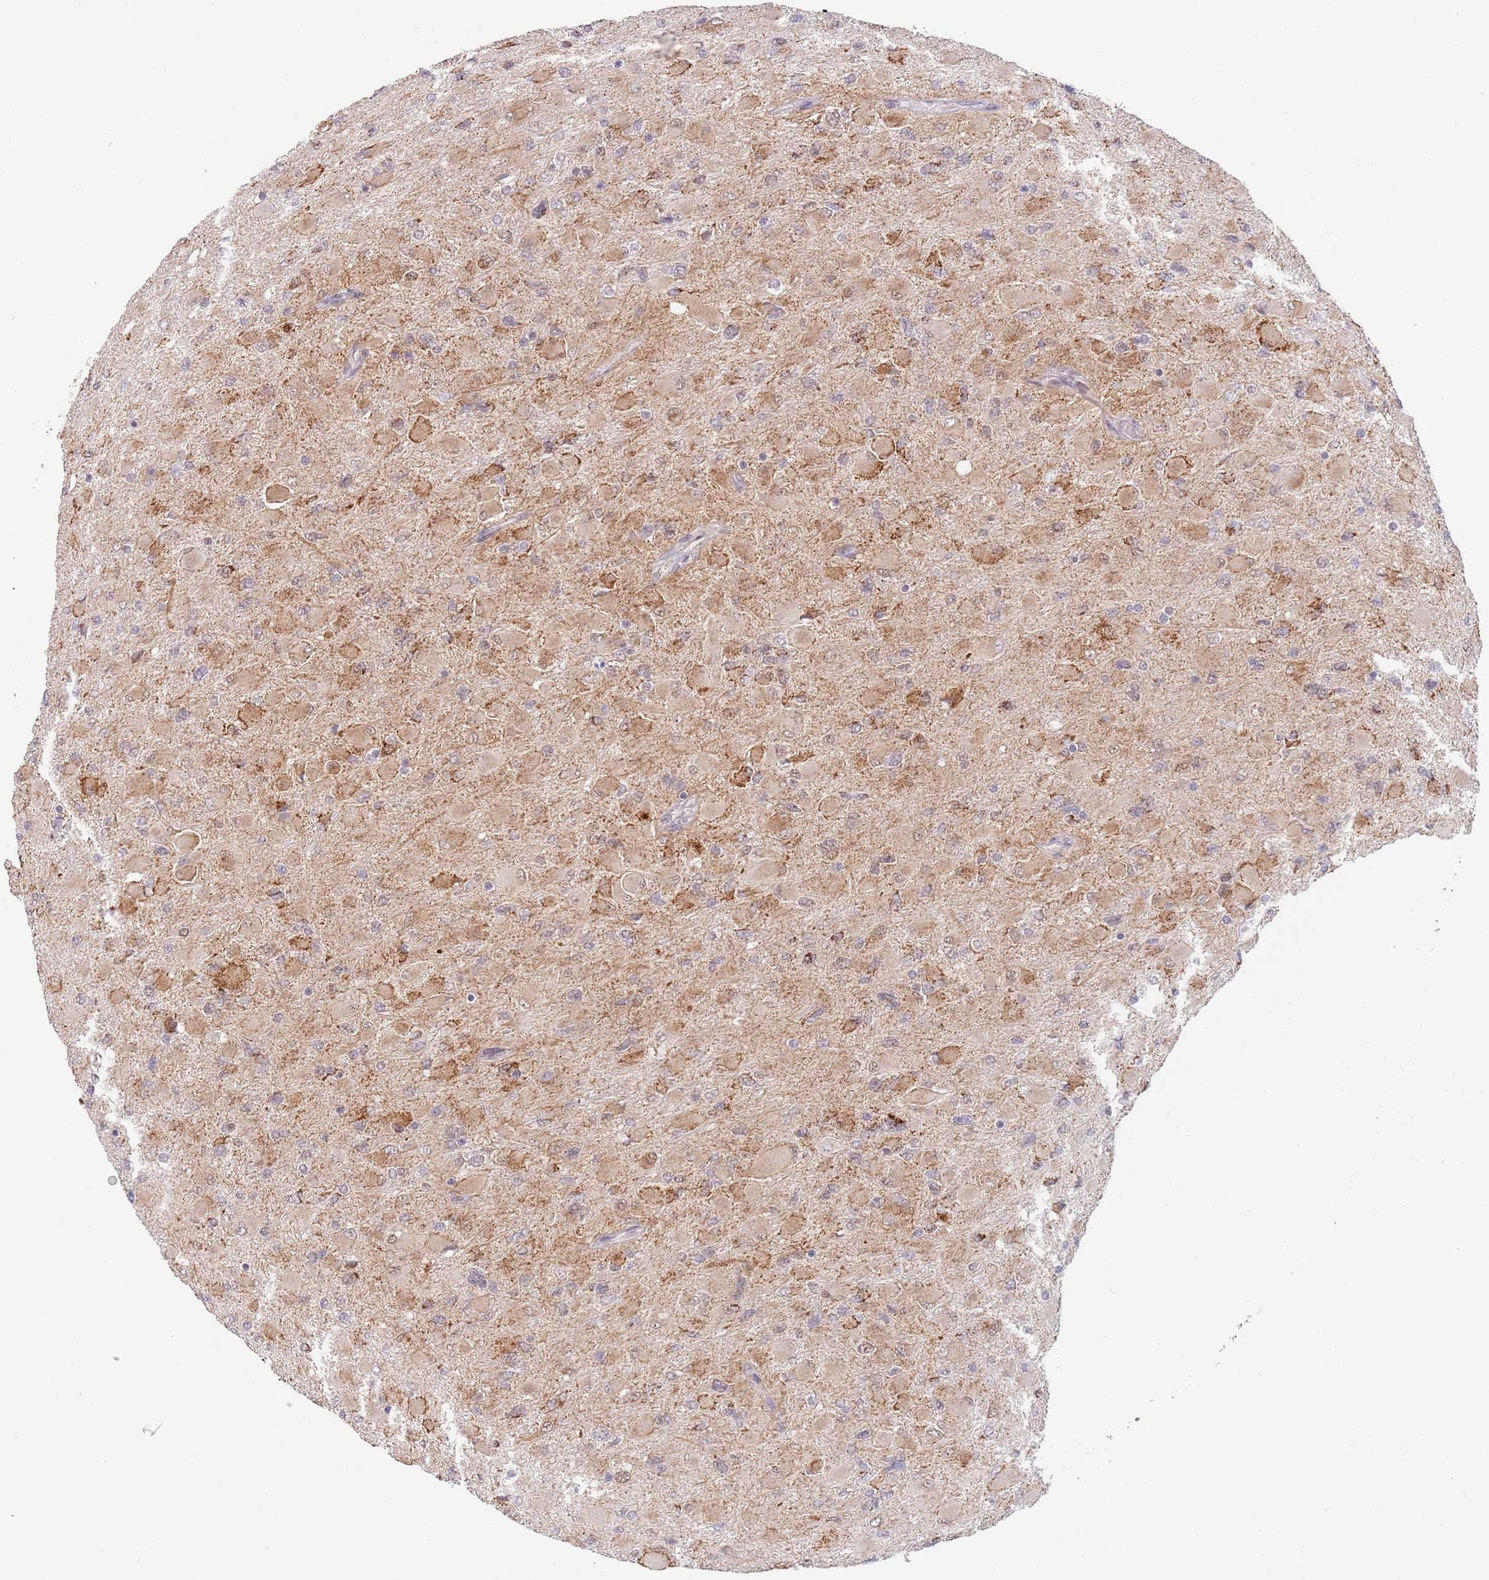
{"staining": {"intensity": "moderate", "quantity": ">75%", "location": "cytoplasmic/membranous"}, "tissue": "glioma", "cell_type": "Tumor cells", "image_type": "cancer", "snomed": [{"axis": "morphology", "description": "Glioma, malignant, High grade"}, {"axis": "topography", "description": "Cerebral cortex"}], "caption": "Glioma tissue shows moderate cytoplasmic/membranous expression in approximately >75% of tumor cells", "gene": "UQCC3", "patient": {"sex": "female", "age": 36}}